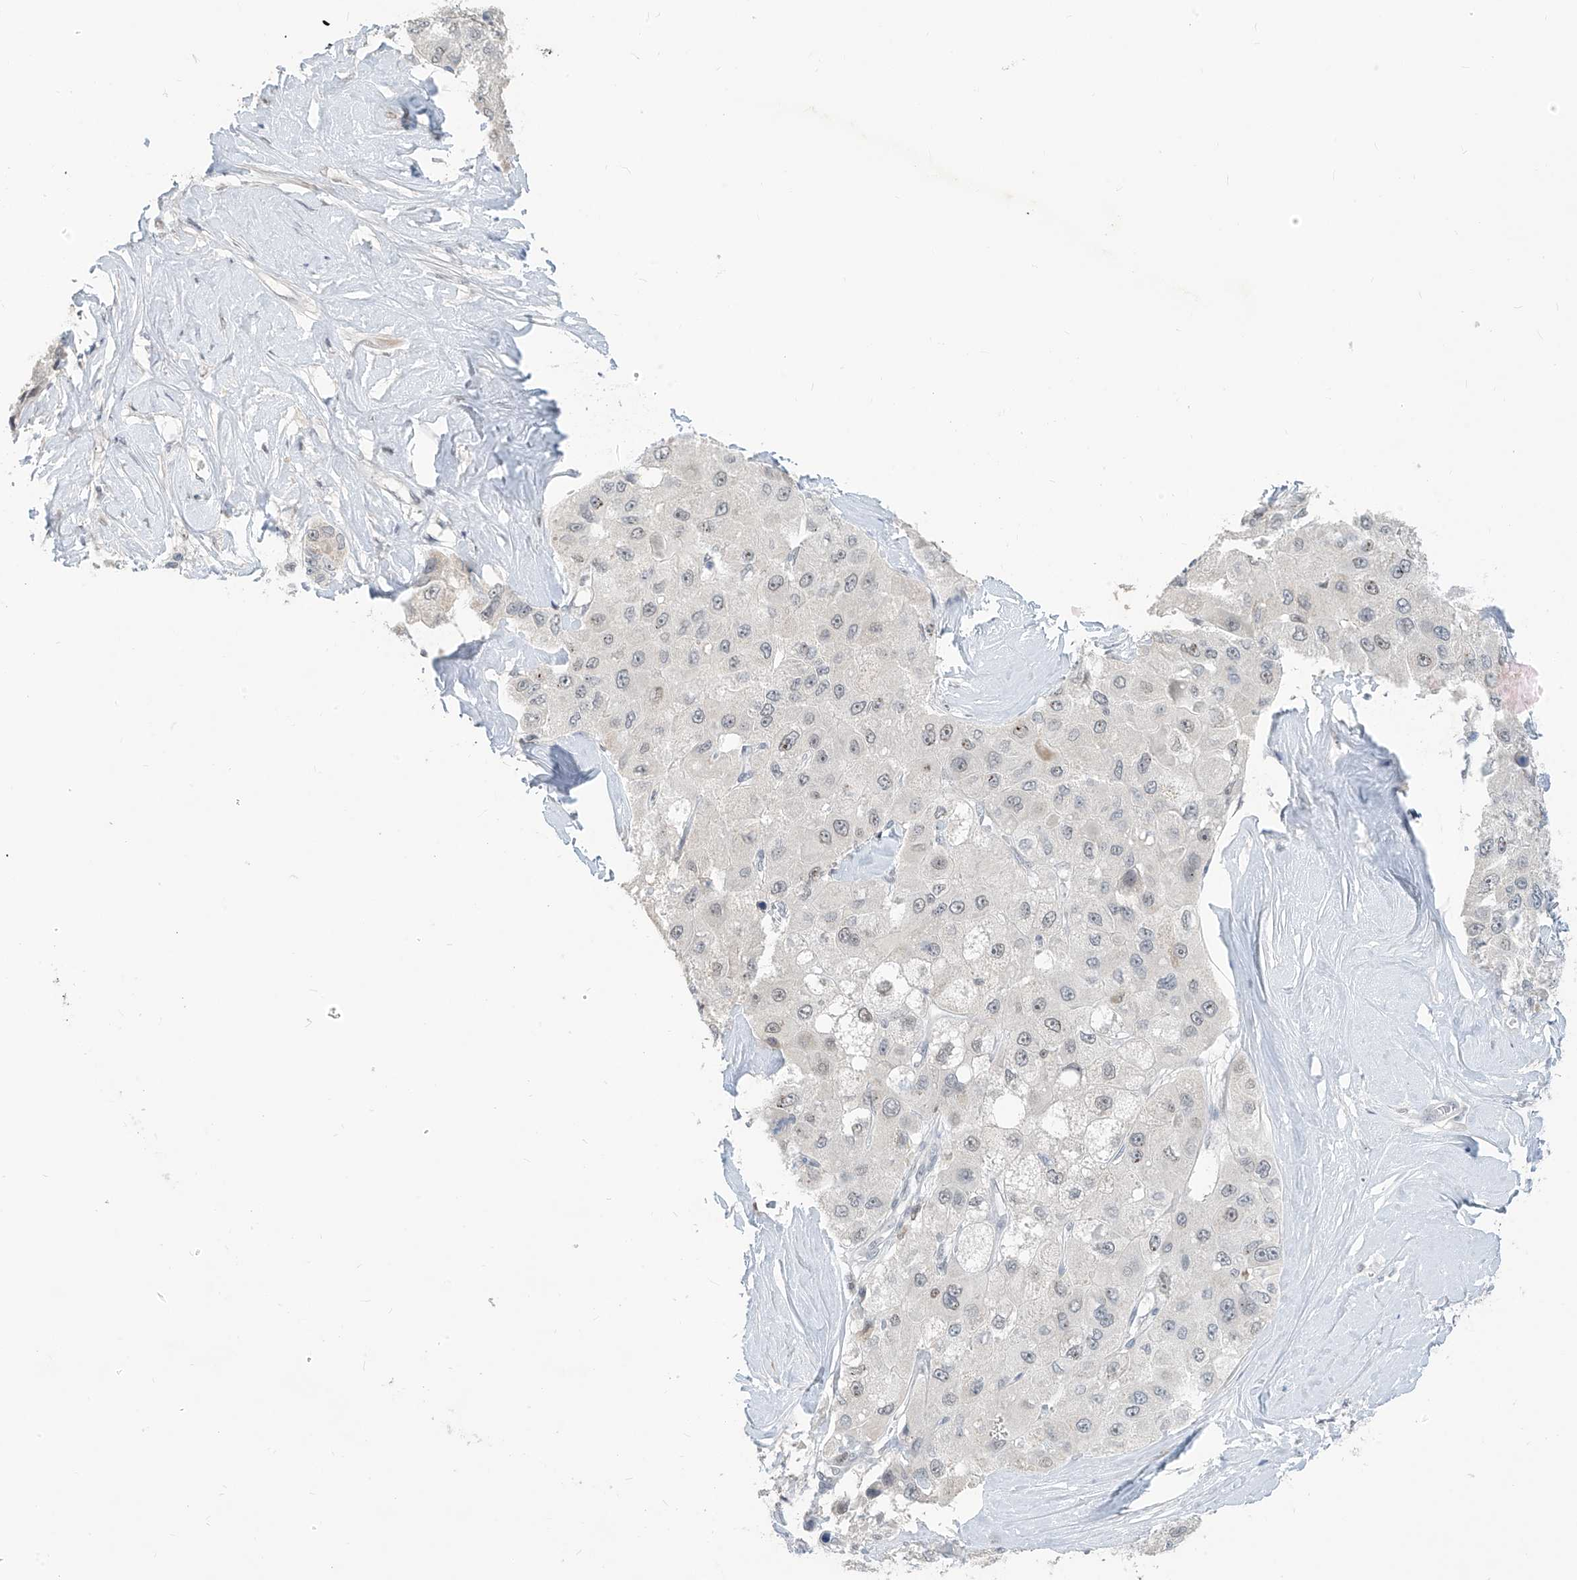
{"staining": {"intensity": "negative", "quantity": "none", "location": "none"}, "tissue": "liver cancer", "cell_type": "Tumor cells", "image_type": "cancer", "snomed": [{"axis": "morphology", "description": "Carcinoma, Hepatocellular, NOS"}, {"axis": "topography", "description": "Liver"}], "caption": "Tumor cells show no significant protein positivity in liver hepatocellular carcinoma.", "gene": "METAP1D", "patient": {"sex": "male", "age": 80}}